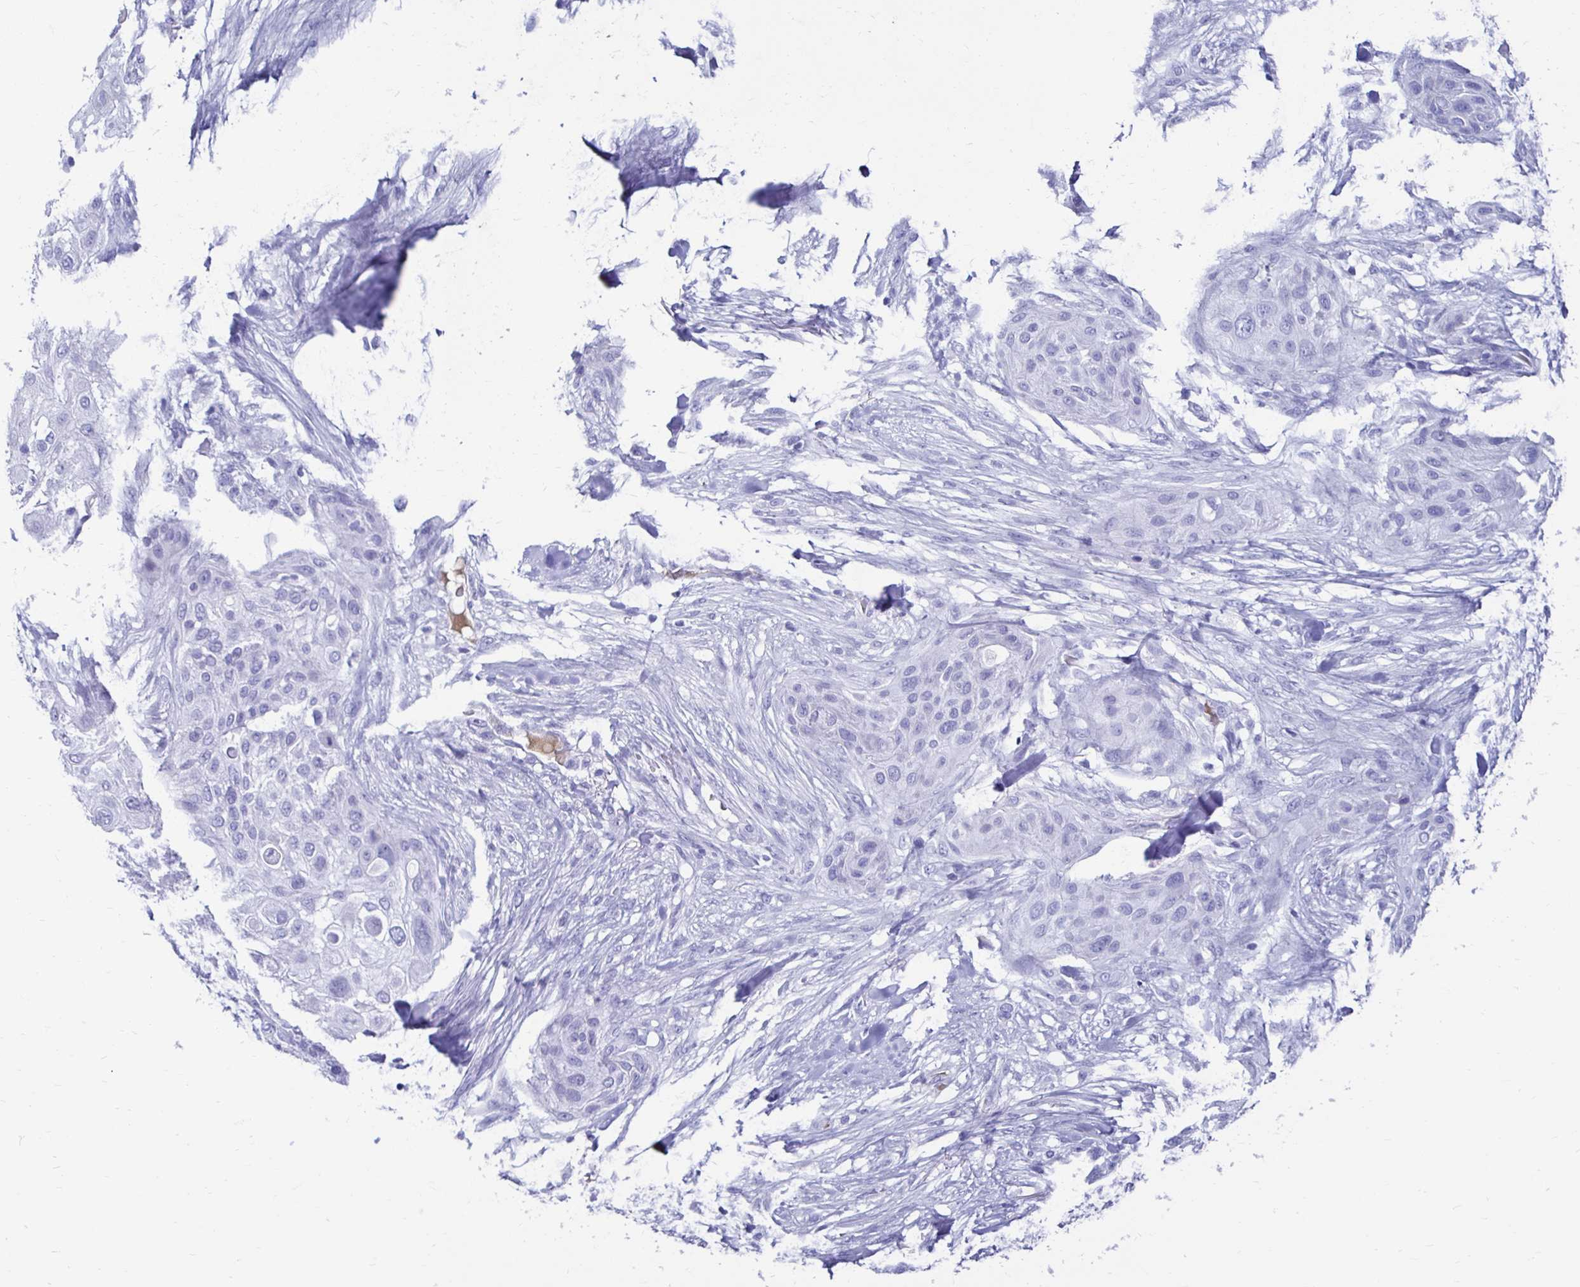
{"staining": {"intensity": "negative", "quantity": "none", "location": "none"}, "tissue": "skin cancer", "cell_type": "Tumor cells", "image_type": "cancer", "snomed": [{"axis": "morphology", "description": "Squamous cell carcinoma, NOS"}, {"axis": "topography", "description": "Skin"}], "caption": "Immunohistochemistry of skin cancer reveals no positivity in tumor cells.", "gene": "CST5", "patient": {"sex": "female", "age": 87}}